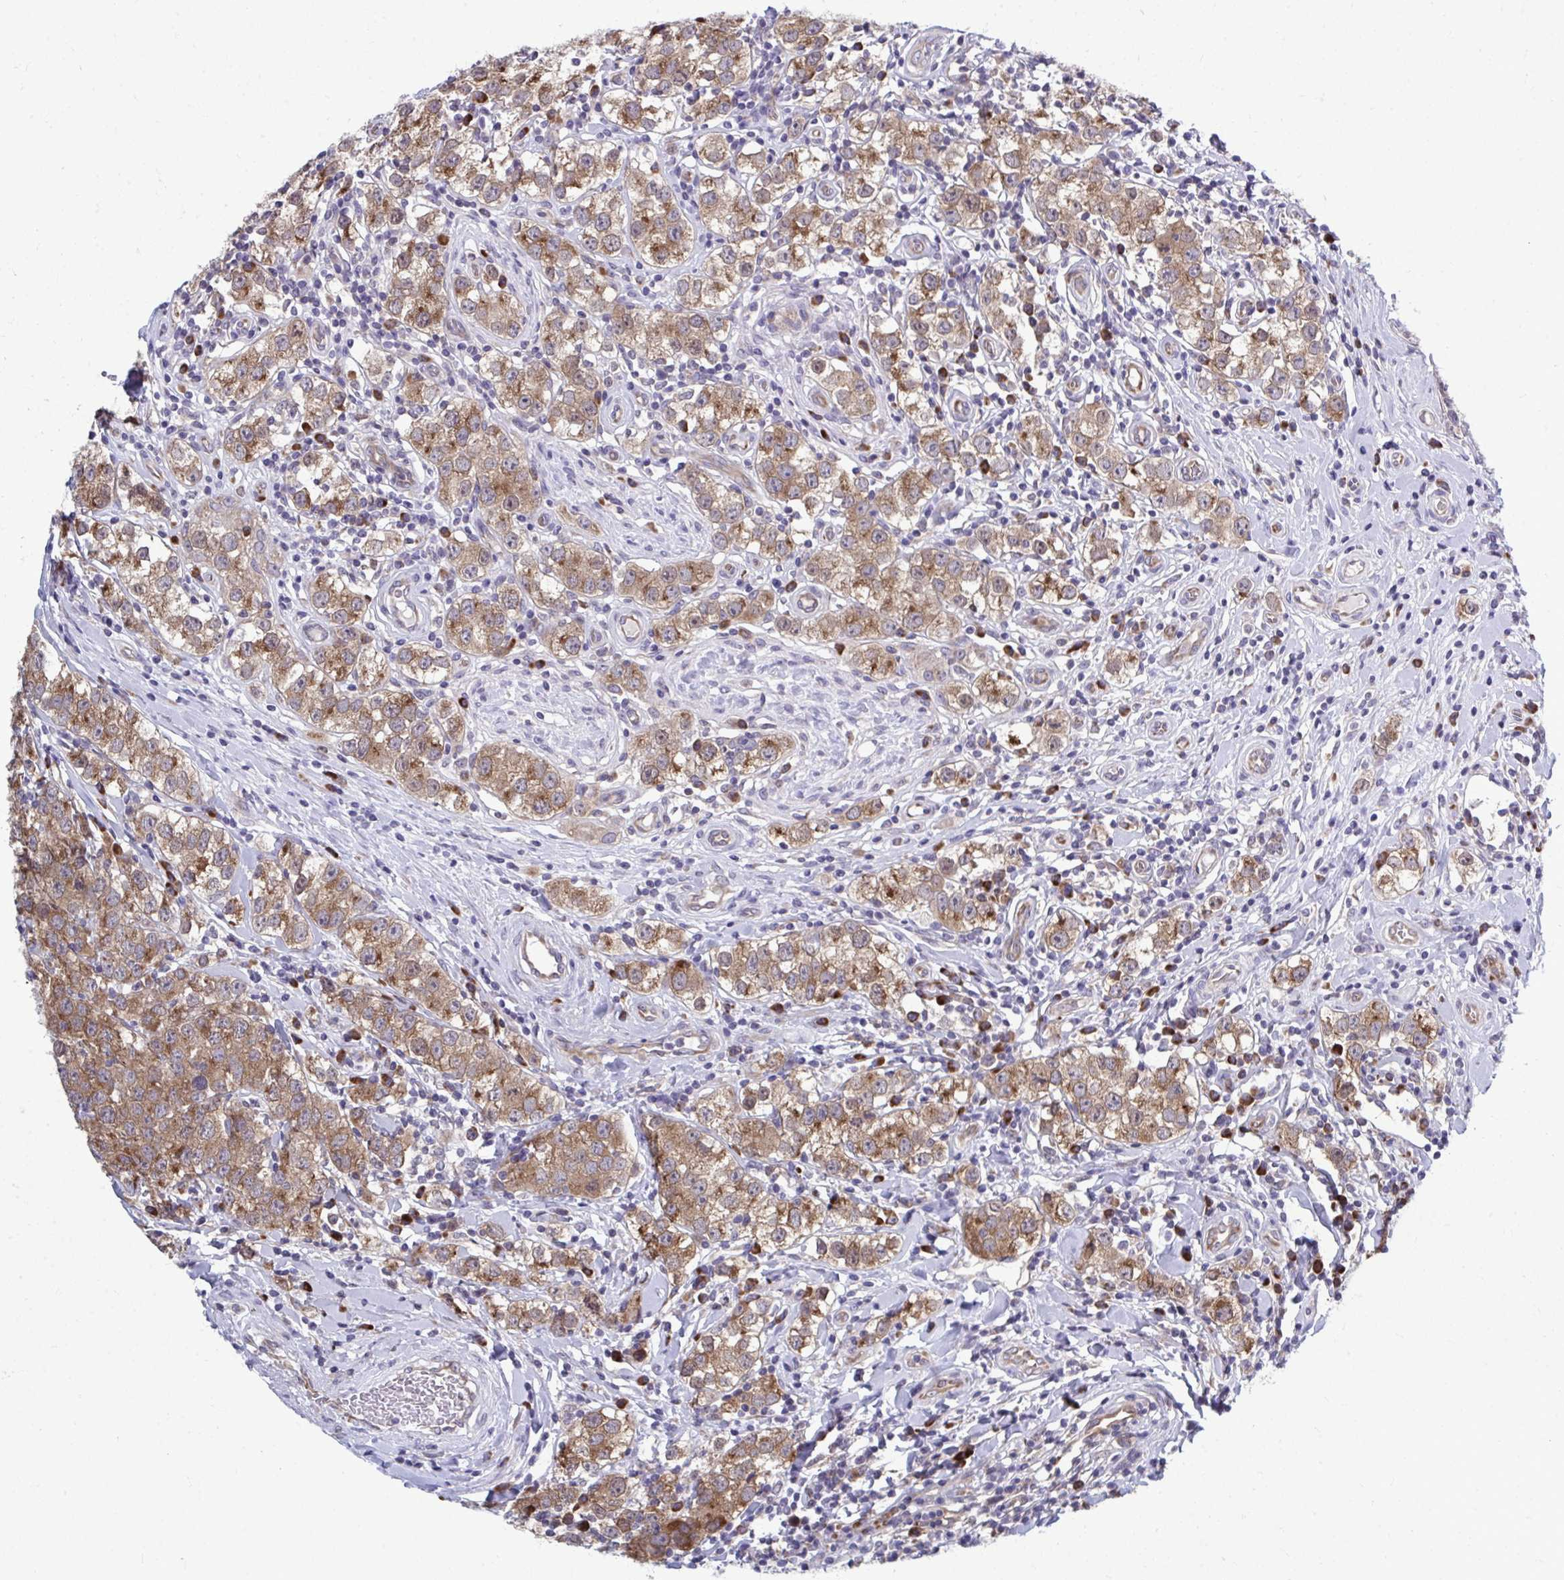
{"staining": {"intensity": "moderate", "quantity": ">75%", "location": "cytoplasmic/membranous"}, "tissue": "testis cancer", "cell_type": "Tumor cells", "image_type": "cancer", "snomed": [{"axis": "morphology", "description": "Seminoma, NOS"}, {"axis": "topography", "description": "Testis"}], "caption": "Human seminoma (testis) stained with a protein marker exhibits moderate staining in tumor cells.", "gene": "SELENON", "patient": {"sex": "male", "age": 34}}